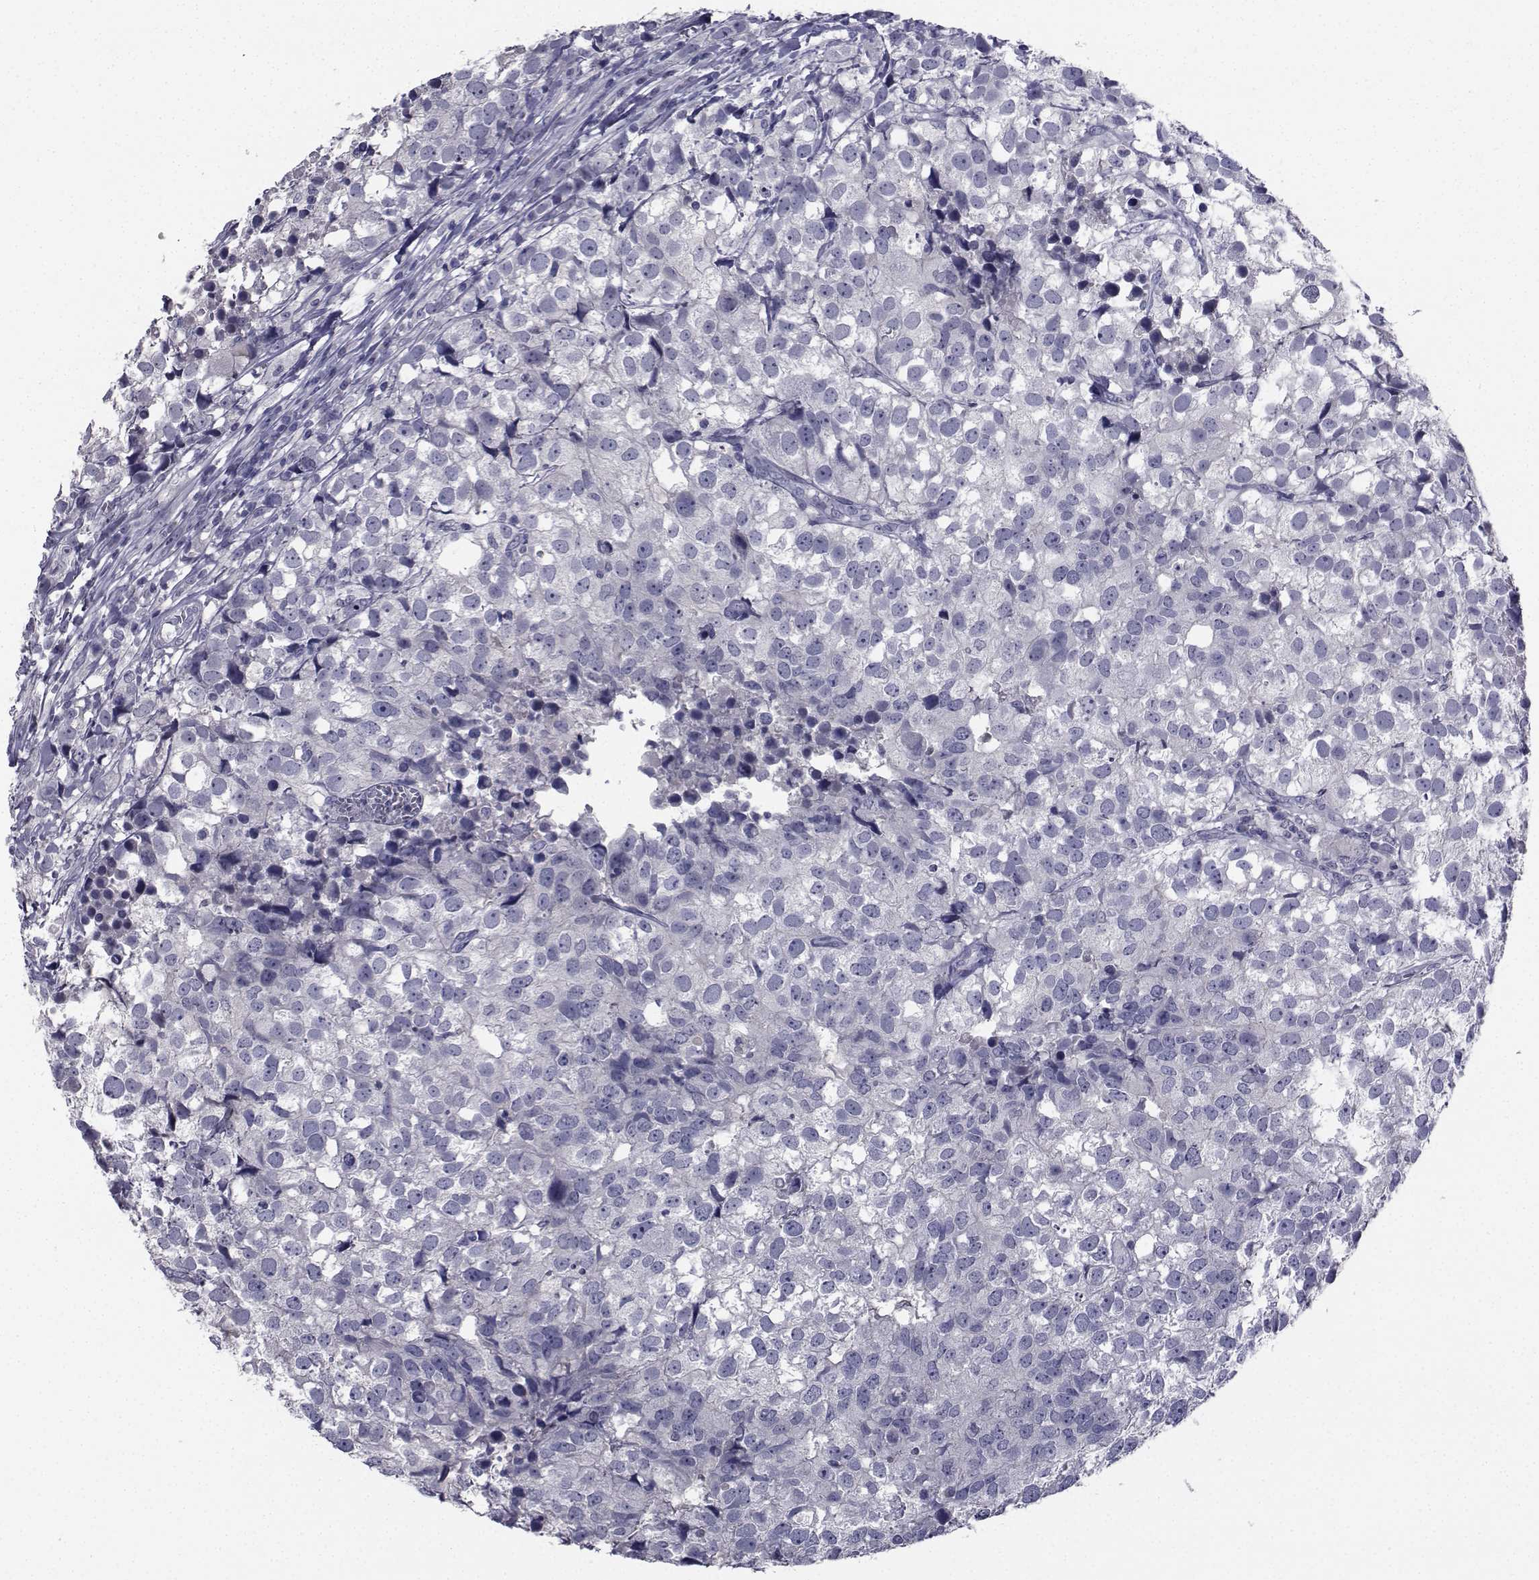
{"staining": {"intensity": "negative", "quantity": "none", "location": "none"}, "tissue": "breast cancer", "cell_type": "Tumor cells", "image_type": "cancer", "snomed": [{"axis": "morphology", "description": "Duct carcinoma"}, {"axis": "topography", "description": "Breast"}], "caption": "Invasive ductal carcinoma (breast) was stained to show a protein in brown. There is no significant expression in tumor cells.", "gene": "CHRNA1", "patient": {"sex": "female", "age": 30}}